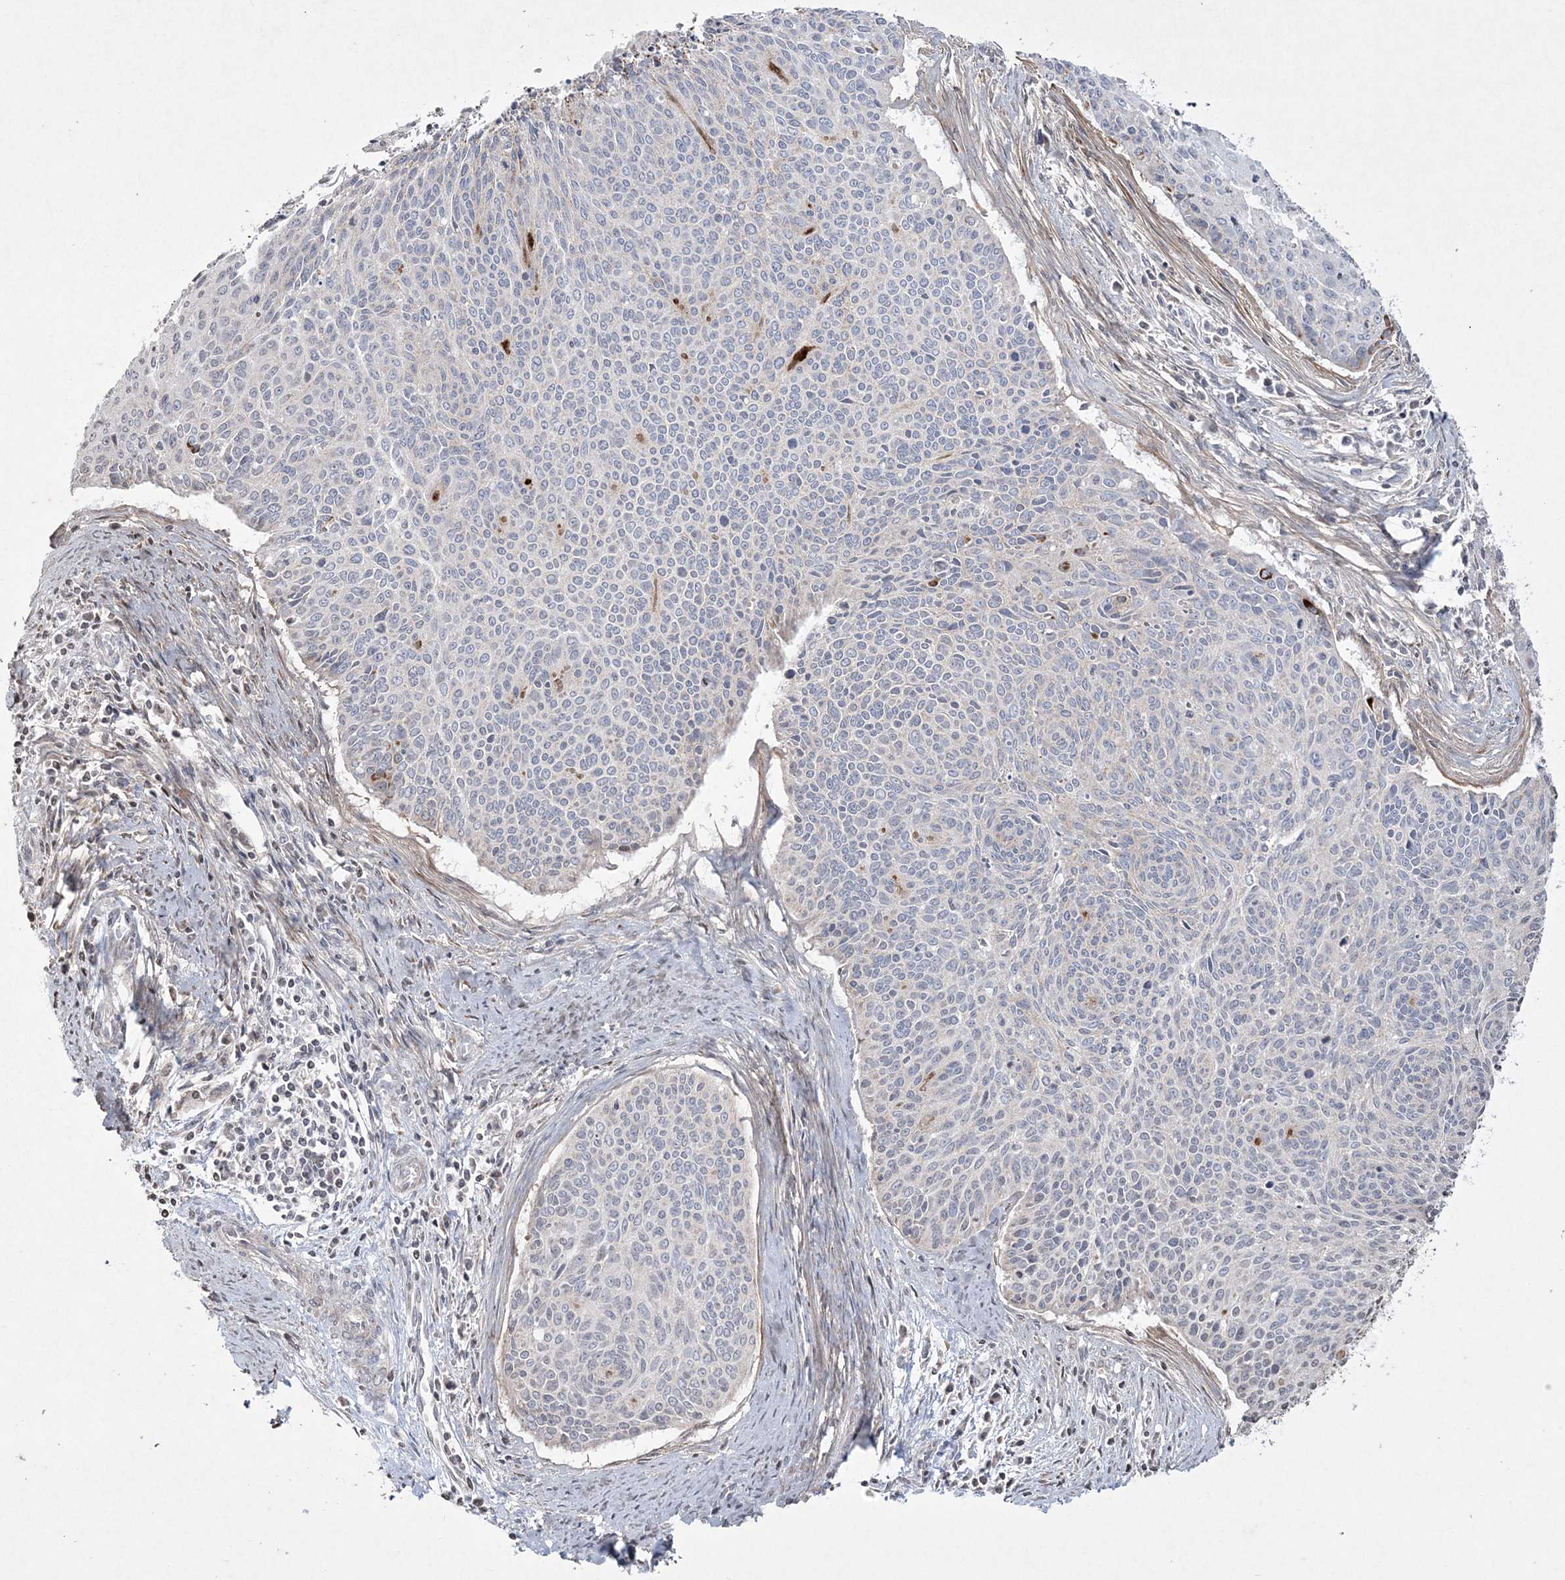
{"staining": {"intensity": "strong", "quantity": "<25%", "location": "cytoplasmic/membranous"}, "tissue": "cervical cancer", "cell_type": "Tumor cells", "image_type": "cancer", "snomed": [{"axis": "morphology", "description": "Squamous cell carcinoma, NOS"}, {"axis": "topography", "description": "Cervix"}], "caption": "This photomicrograph displays cervical squamous cell carcinoma stained with immunohistochemistry (IHC) to label a protein in brown. The cytoplasmic/membranous of tumor cells show strong positivity for the protein. Nuclei are counter-stained blue.", "gene": "TTC7A", "patient": {"sex": "female", "age": 55}}